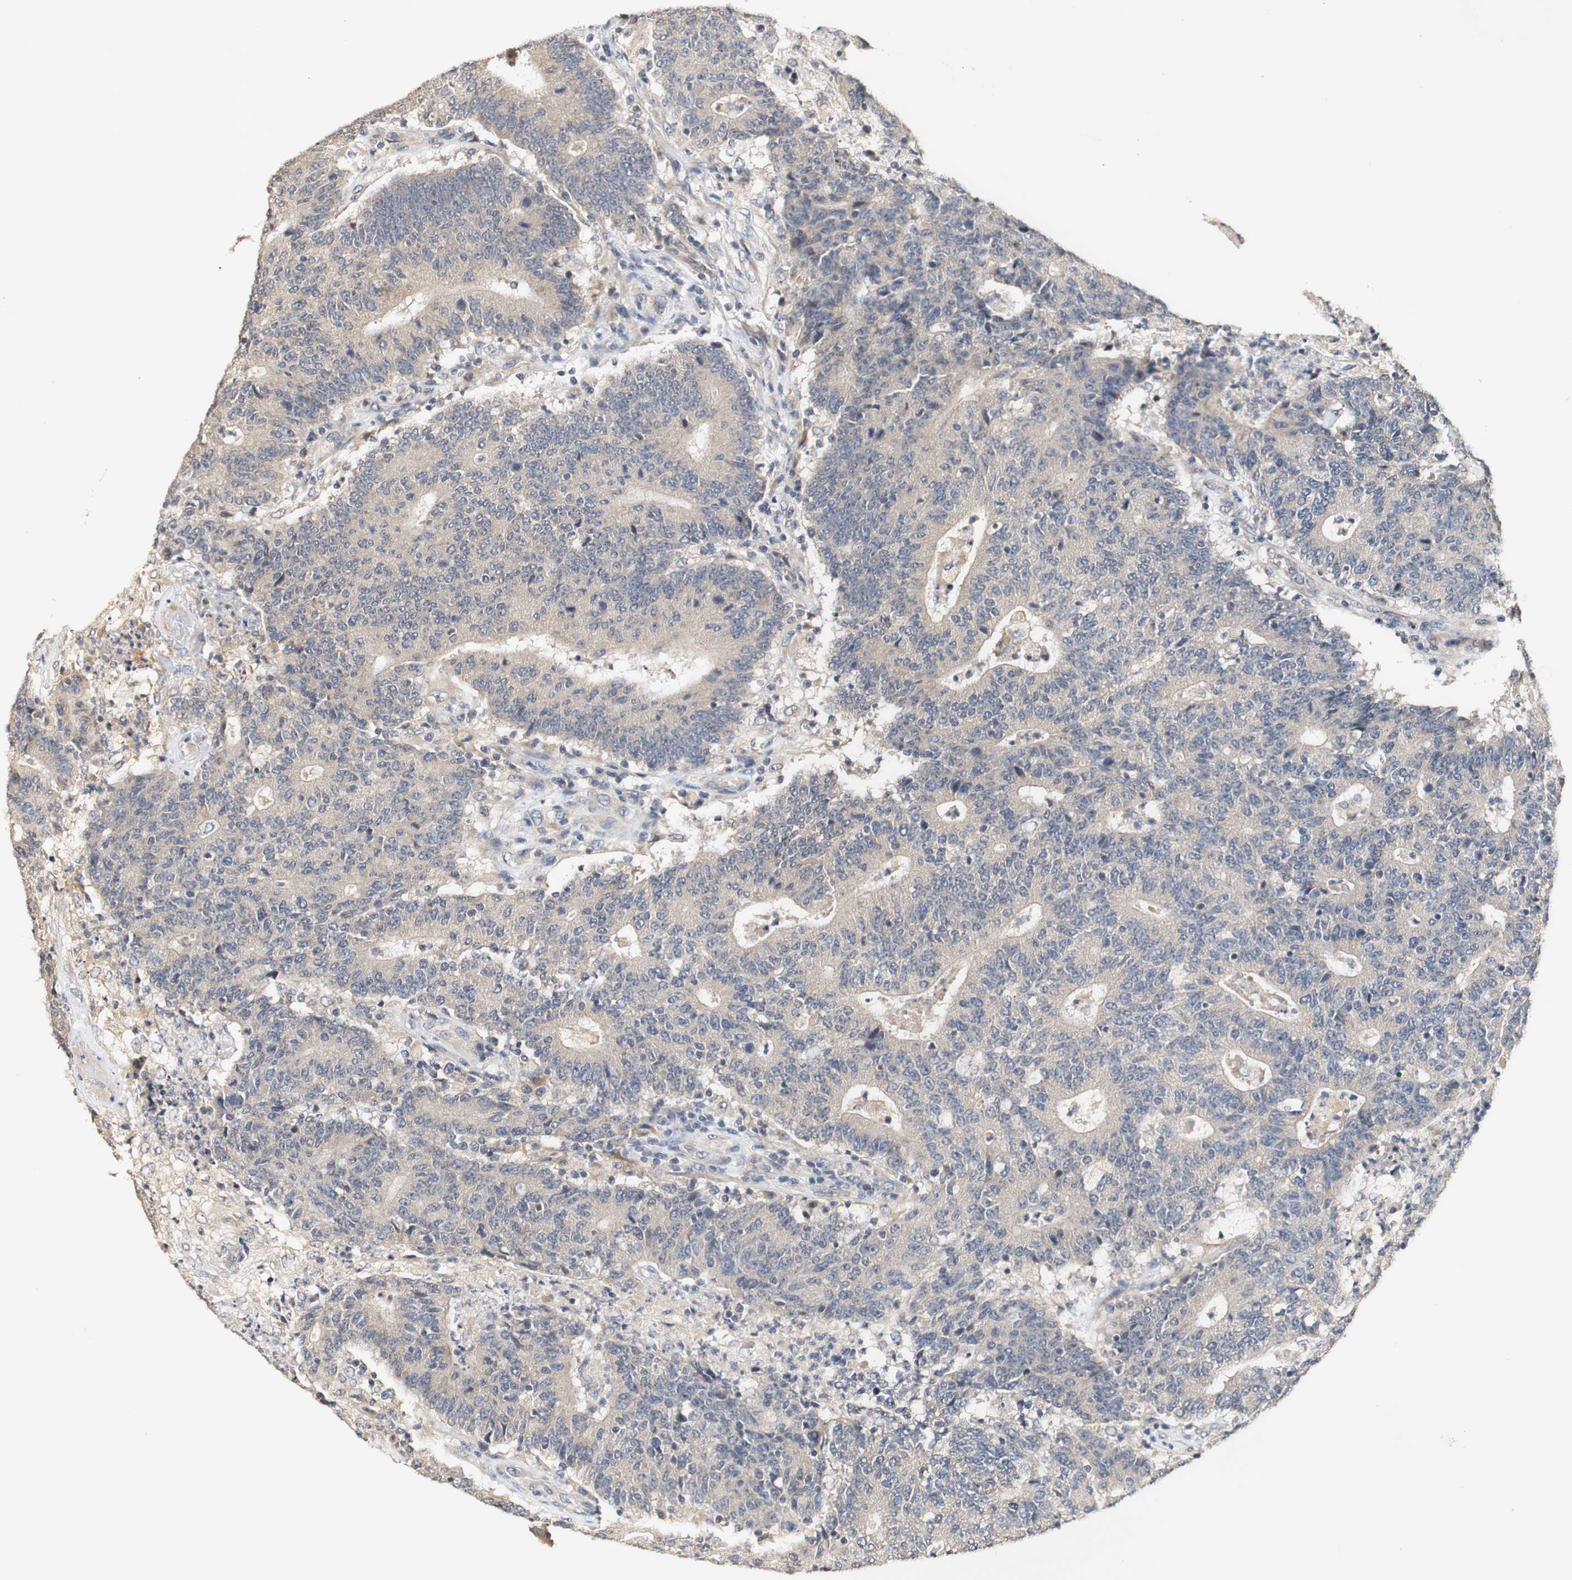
{"staining": {"intensity": "weak", "quantity": ">75%", "location": "cytoplasmic/membranous"}, "tissue": "colorectal cancer", "cell_type": "Tumor cells", "image_type": "cancer", "snomed": [{"axis": "morphology", "description": "Normal tissue, NOS"}, {"axis": "morphology", "description": "Adenocarcinoma, NOS"}, {"axis": "topography", "description": "Colon"}], "caption": "Colorectal cancer stained with immunohistochemistry shows weak cytoplasmic/membranous positivity in about >75% of tumor cells. The protein of interest is stained brown, and the nuclei are stained in blue (DAB IHC with brightfield microscopy, high magnification).", "gene": "PIN1", "patient": {"sex": "female", "age": 75}}